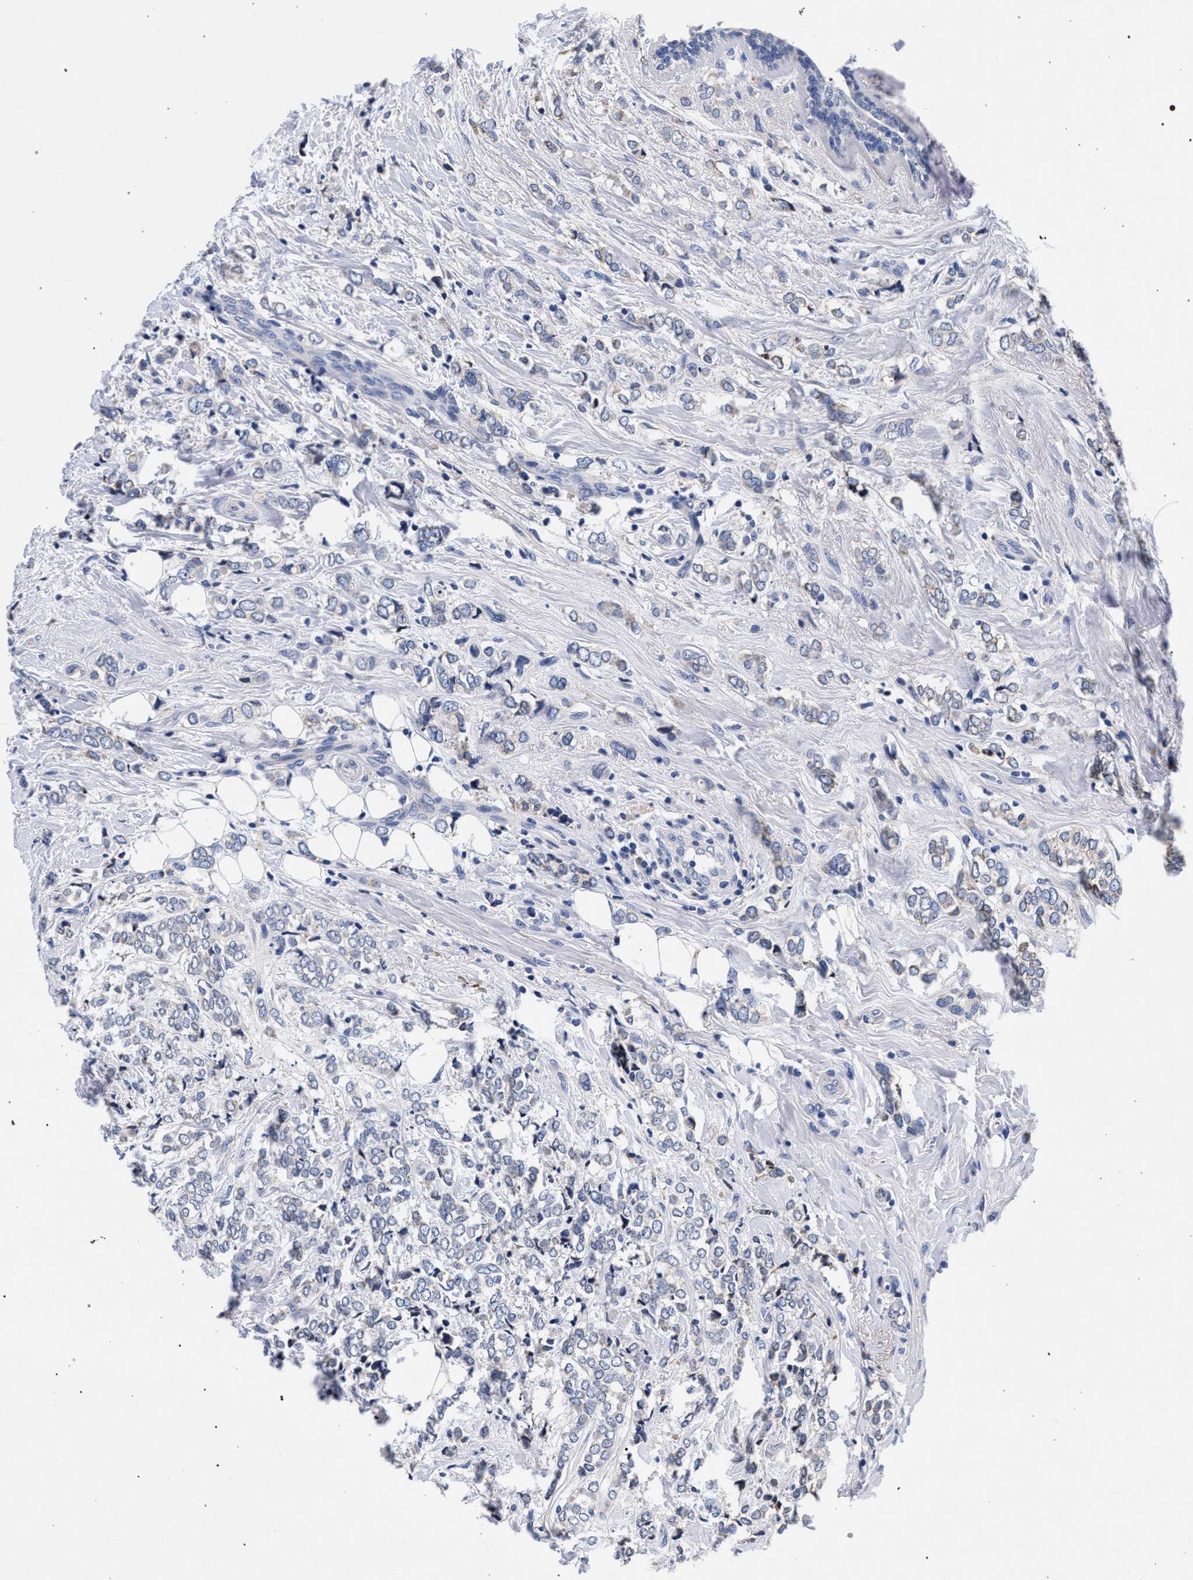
{"staining": {"intensity": "negative", "quantity": "none", "location": "none"}, "tissue": "breast cancer", "cell_type": "Tumor cells", "image_type": "cancer", "snomed": [{"axis": "morphology", "description": "Normal tissue, NOS"}, {"axis": "morphology", "description": "Lobular carcinoma"}, {"axis": "topography", "description": "Breast"}], "caption": "Immunohistochemistry image of neoplastic tissue: lobular carcinoma (breast) stained with DAB demonstrates no significant protein staining in tumor cells. (DAB immunohistochemistry visualized using brightfield microscopy, high magnification).", "gene": "ACOX1", "patient": {"sex": "female", "age": 47}}